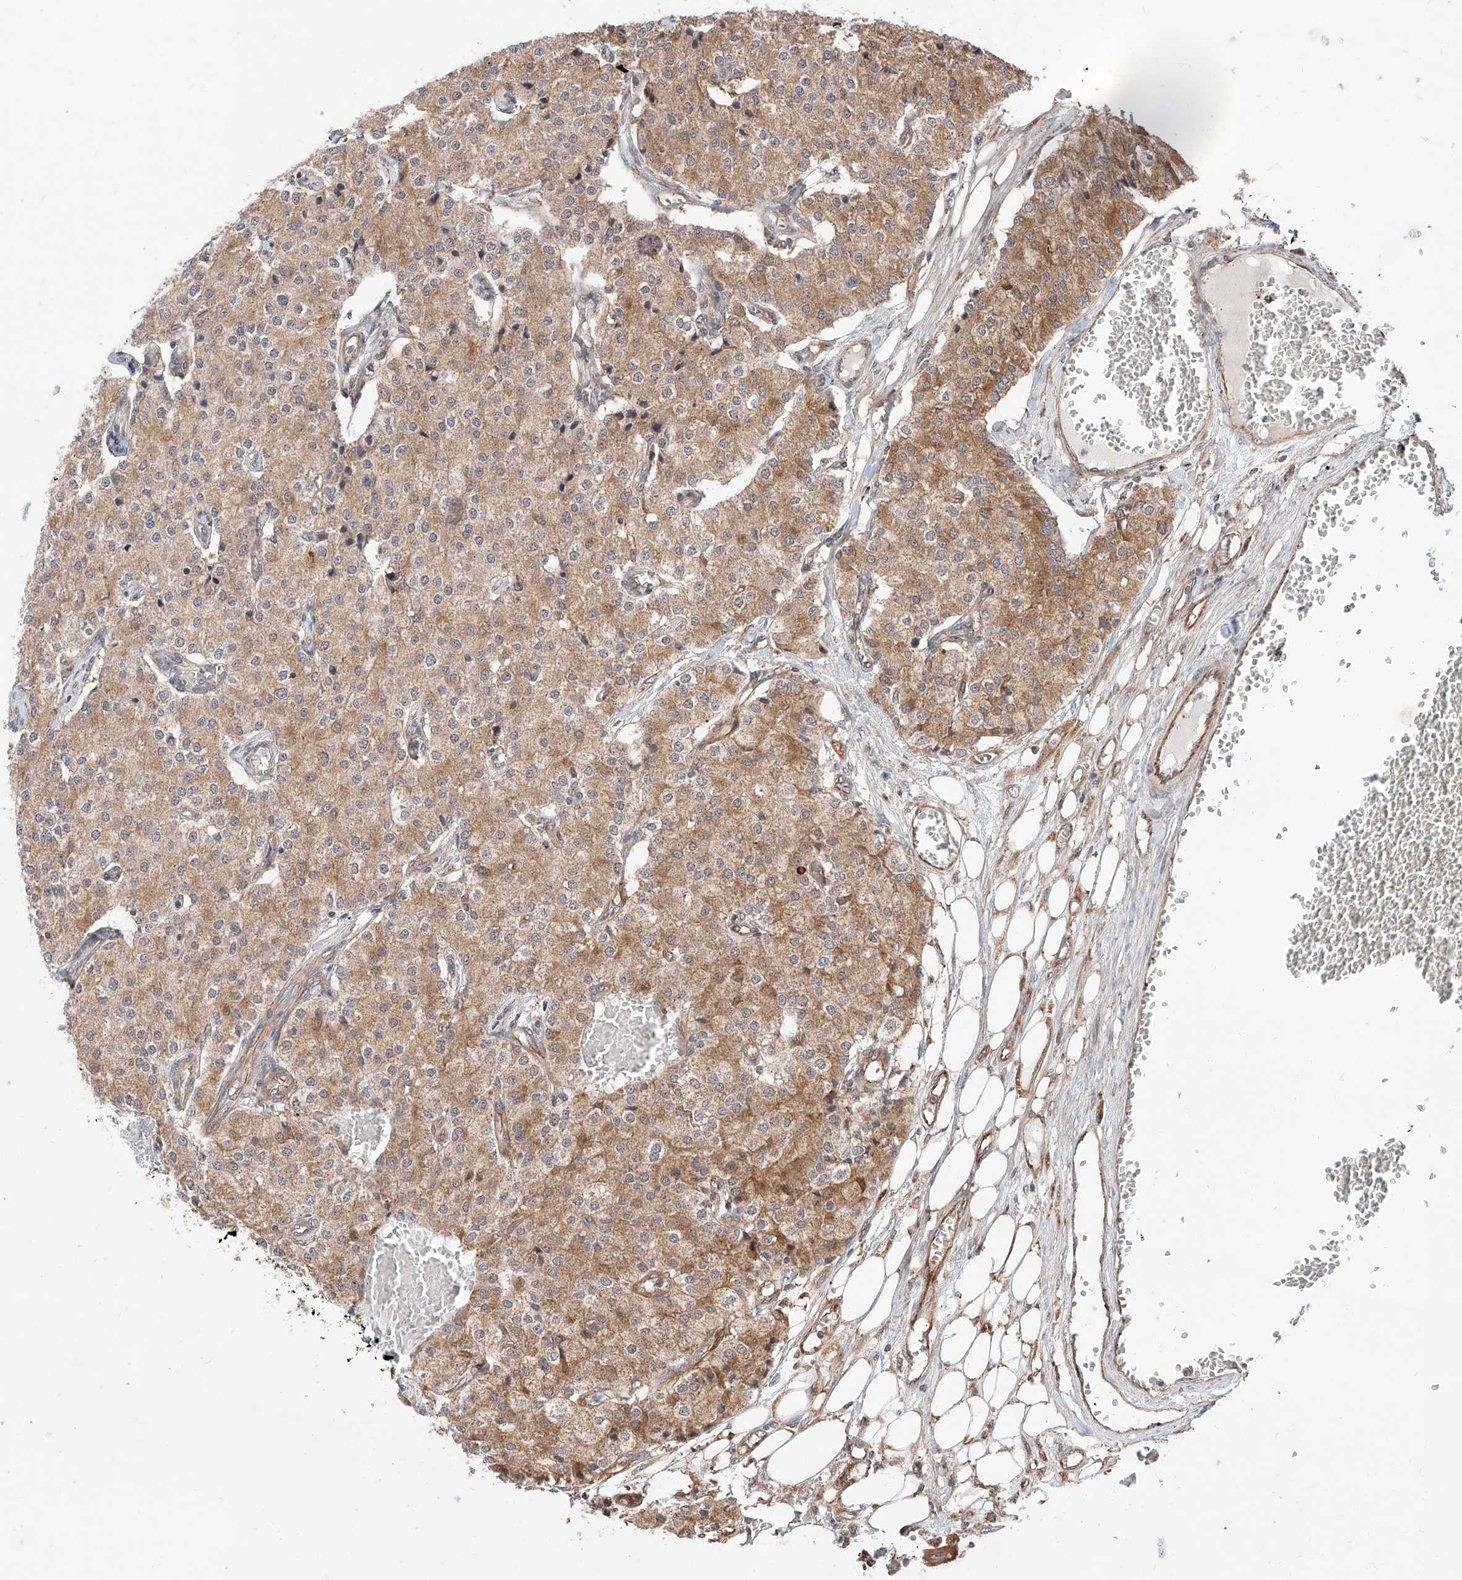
{"staining": {"intensity": "moderate", "quantity": ">75%", "location": "cytoplasmic/membranous"}, "tissue": "carcinoid", "cell_type": "Tumor cells", "image_type": "cancer", "snomed": [{"axis": "morphology", "description": "Carcinoid, malignant, NOS"}, {"axis": "topography", "description": "Colon"}], "caption": "Tumor cells demonstrate medium levels of moderate cytoplasmic/membranous staining in approximately >75% of cells in malignant carcinoid.", "gene": "ISCA2", "patient": {"sex": "female", "age": 52}}